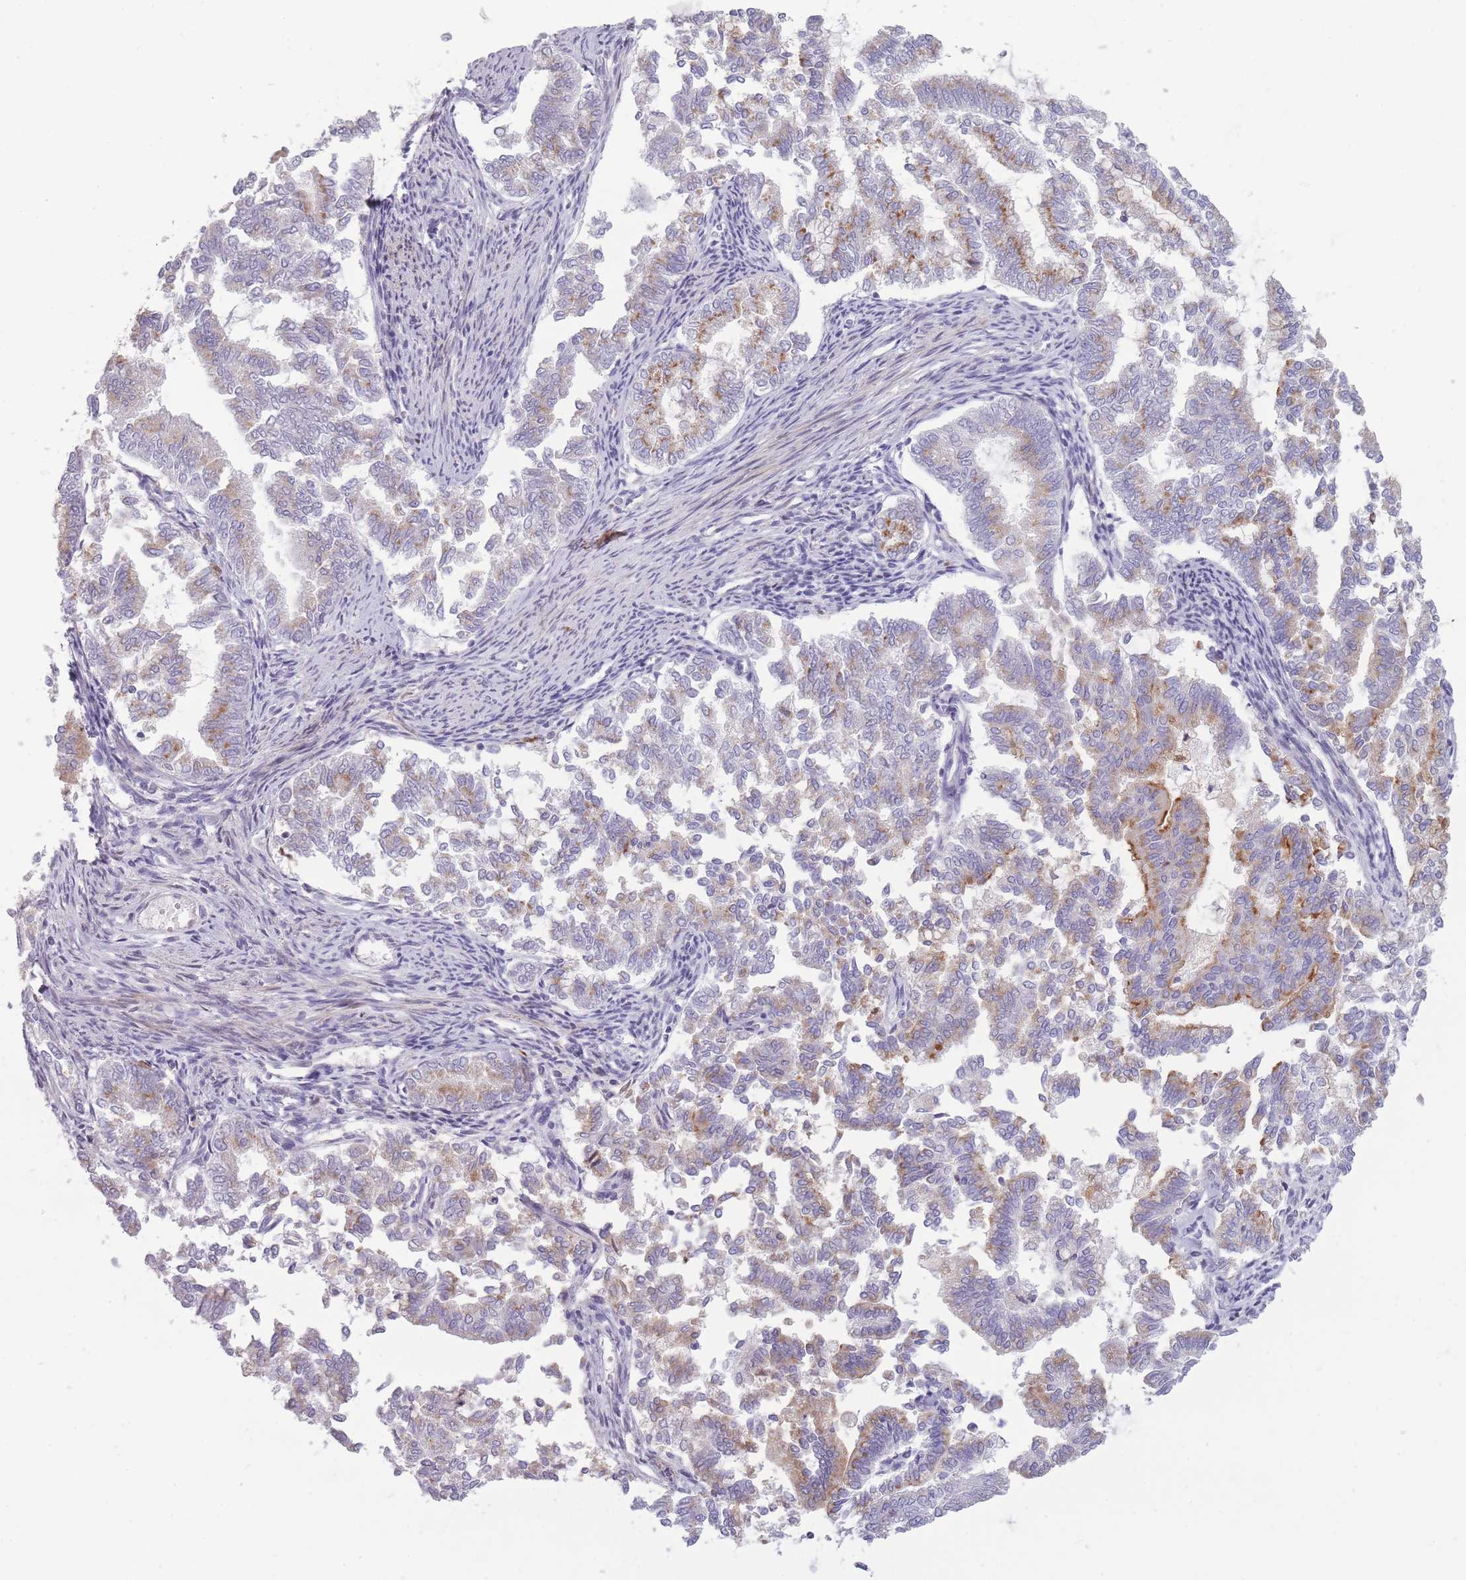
{"staining": {"intensity": "moderate", "quantity": "<25%", "location": "cytoplasmic/membranous"}, "tissue": "endometrial cancer", "cell_type": "Tumor cells", "image_type": "cancer", "snomed": [{"axis": "morphology", "description": "Adenocarcinoma, NOS"}, {"axis": "topography", "description": "Endometrium"}], "caption": "Moderate cytoplasmic/membranous protein positivity is appreciated in approximately <25% of tumor cells in endometrial adenocarcinoma. (DAB IHC, brown staining for protein, blue staining for nuclei).", "gene": "LGALS9", "patient": {"sex": "female", "age": 79}}